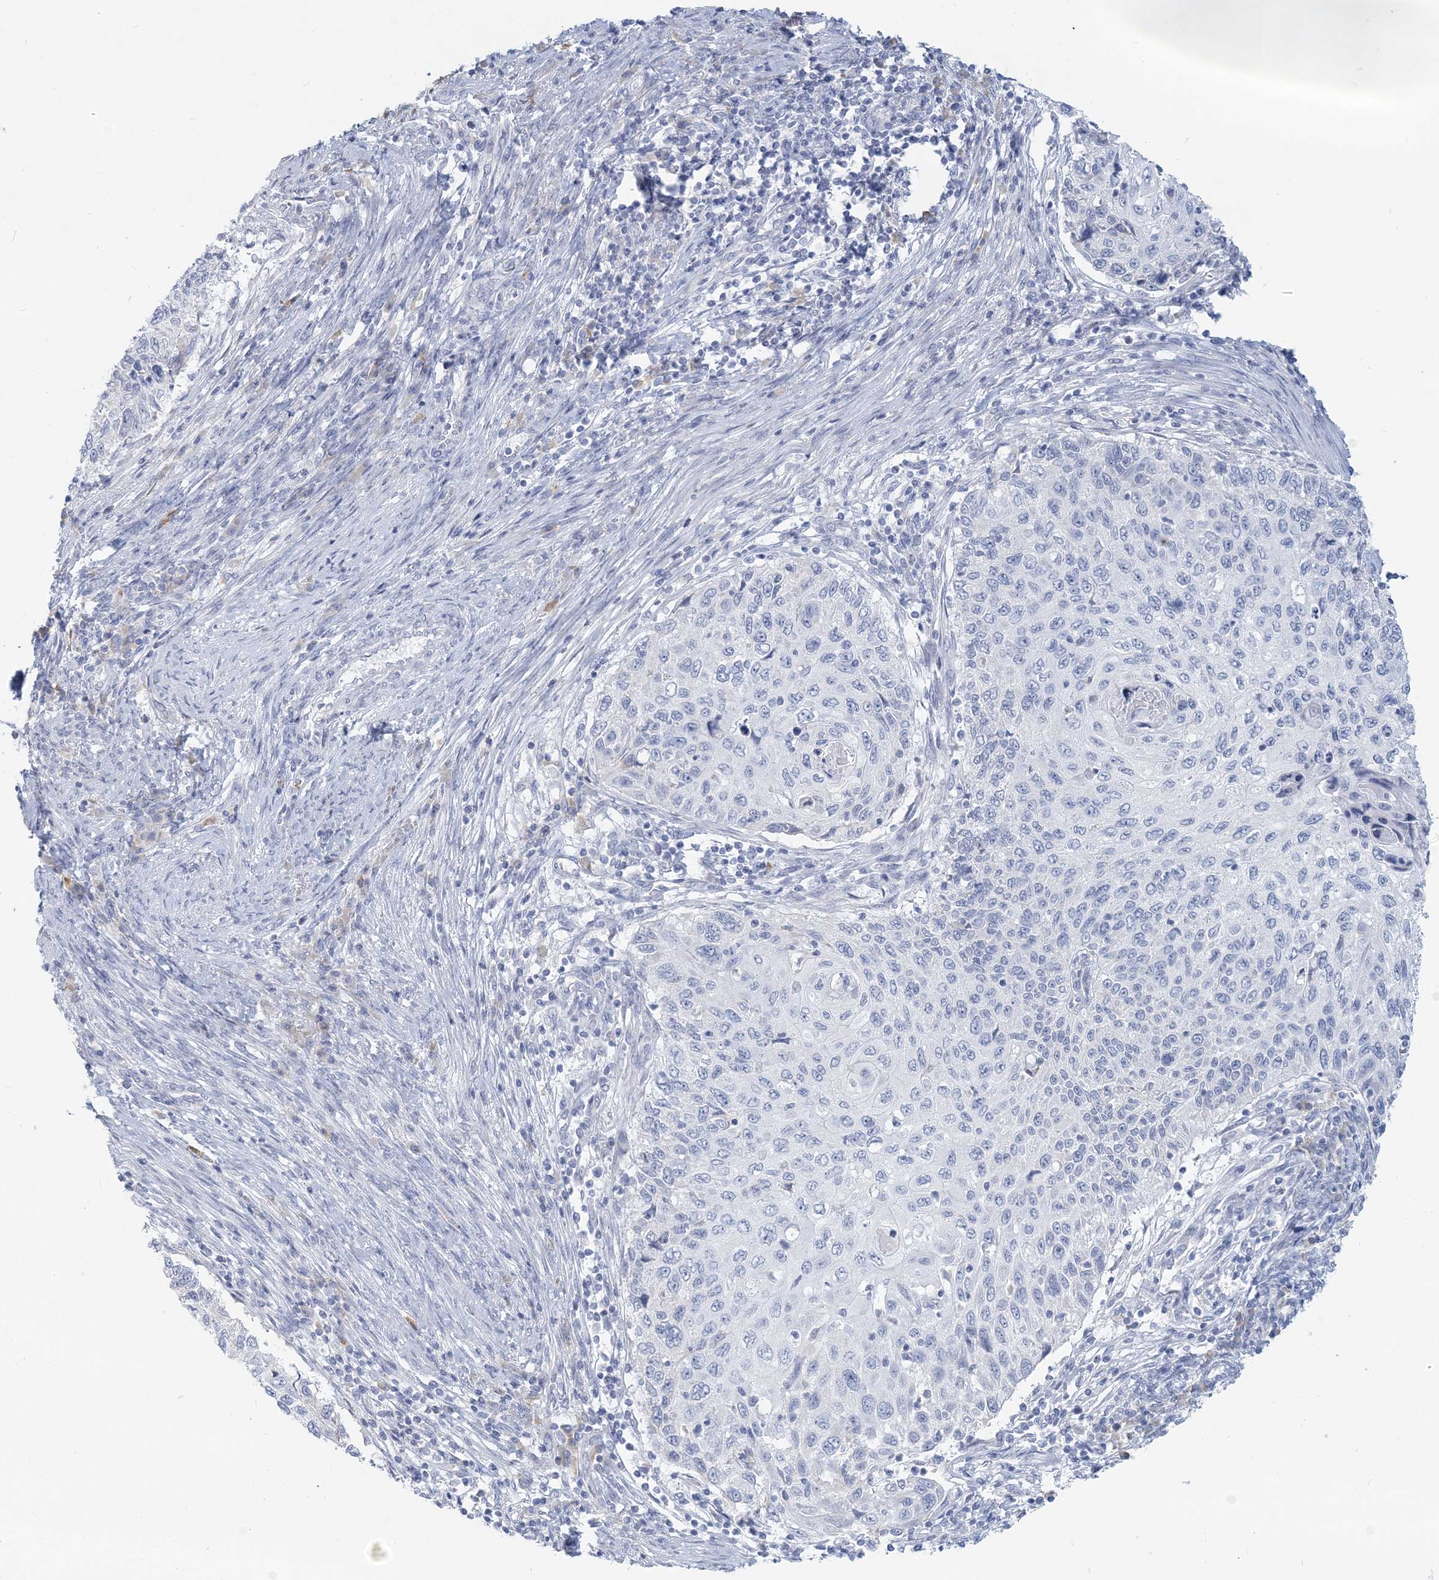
{"staining": {"intensity": "negative", "quantity": "none", "location": "none"}, "tissue": "cervical cancer", "cell_type": "Tumor cells", "image_type": "cancer", "snomed": [{"axis": "morphology", "description": "Squamous cell carcinoma, NOS"}, {"axis": "topography", "description": "Cervix"}], "caption": "This is an immunohistochemistry (IHC) micrograph of cervical cancer (squamous cell carcinoma). There is no staining in tumor cells.", "gene": "CSN1S1", "patient": {"sex": "female", "age": 70}}